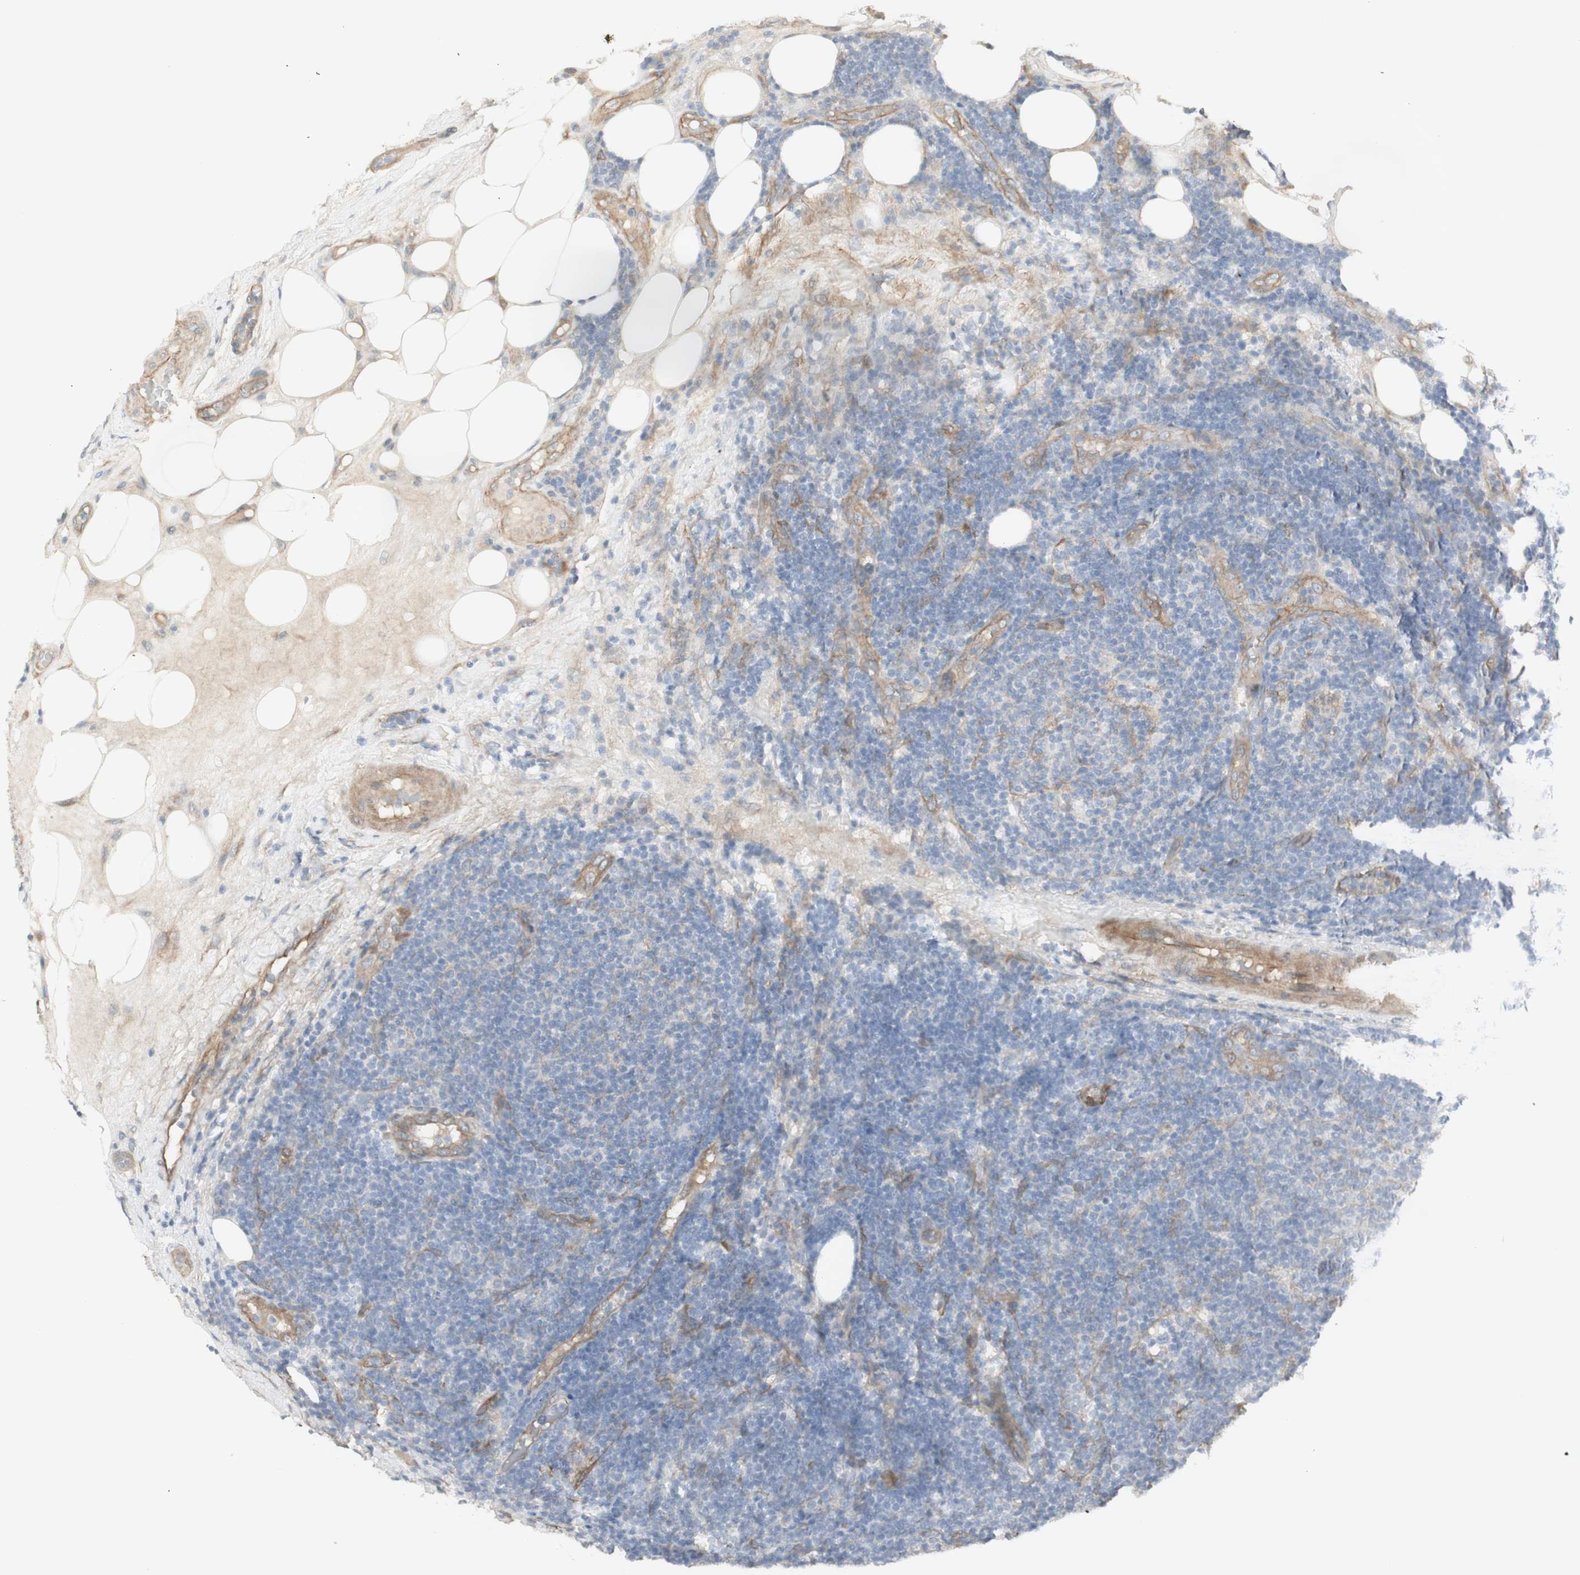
{"staining": {"intensity": "weak", "quantity": ">75%", "location": "cytoplasmic/membranous"}, "tissue": "lymphoma", "cell_type": "Tumor cells", "image_type": "cancer", "snomed": [{"axis": "morphology", "description": "Malignant lymphoma, non-Hodgkin's type, Low grade"}, {"axis": "topography", "description": "Lymph node"}], "caption": "Immunohistochemistry (DAB (3,3'-diaminobenzidine)) staining of human malignant lymphoma, non-Hodgkin's type (low-grade) shows weak cytoplasmic/membranous protein positivity in about >75% of tumor cells. The protein of interest is stained brown, and the nuclei are stained in blue (DAB (3,3'-diaminobenzidine) IHC with brightfield microscopy, high magnification).", "gene": "CNN3", "patient": {"sex": "male", "age": 83}}